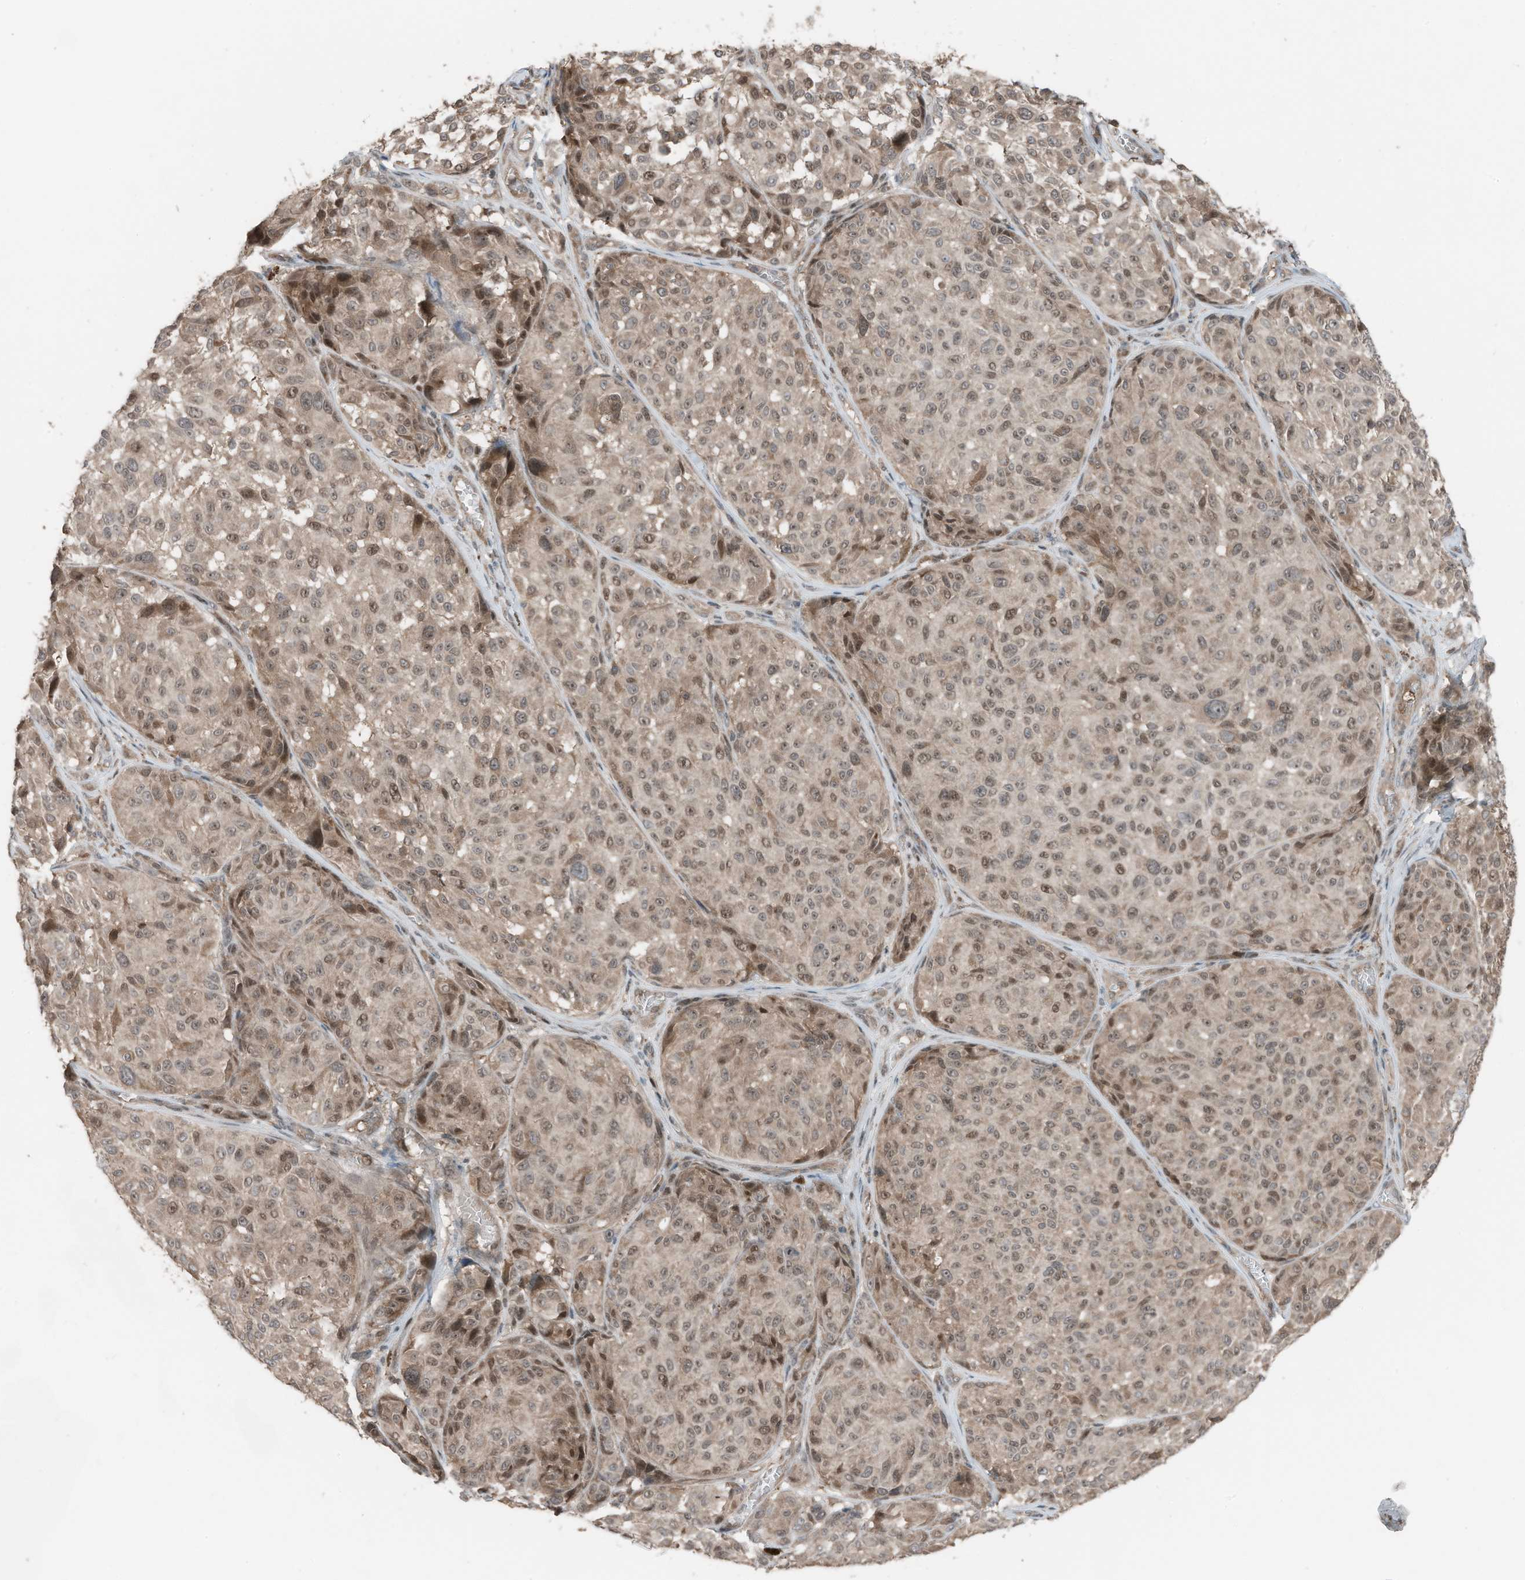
{"staining": {"intensity": "moderate", "quantity": ">75%", "location": "cytoplasmic/membranous,nuclear"}, "tissue": "melanoma", "cell_type": "Tumor cells", "image_type": "cancer", "snomed": [{"axis": "morphology", "description": "Malignant melanoma, NOS"}, {"axis": "topography", "description": "Skin"}], "caption": "Approximately >75% of tumor cells in human melanoma display moderate cytoplasmic/membranous and nuclear protein staining as visualized by brown immunohistochemical staining.", "gene": "TXNDC9", "patient": {"sex": "male", "age": 83}}